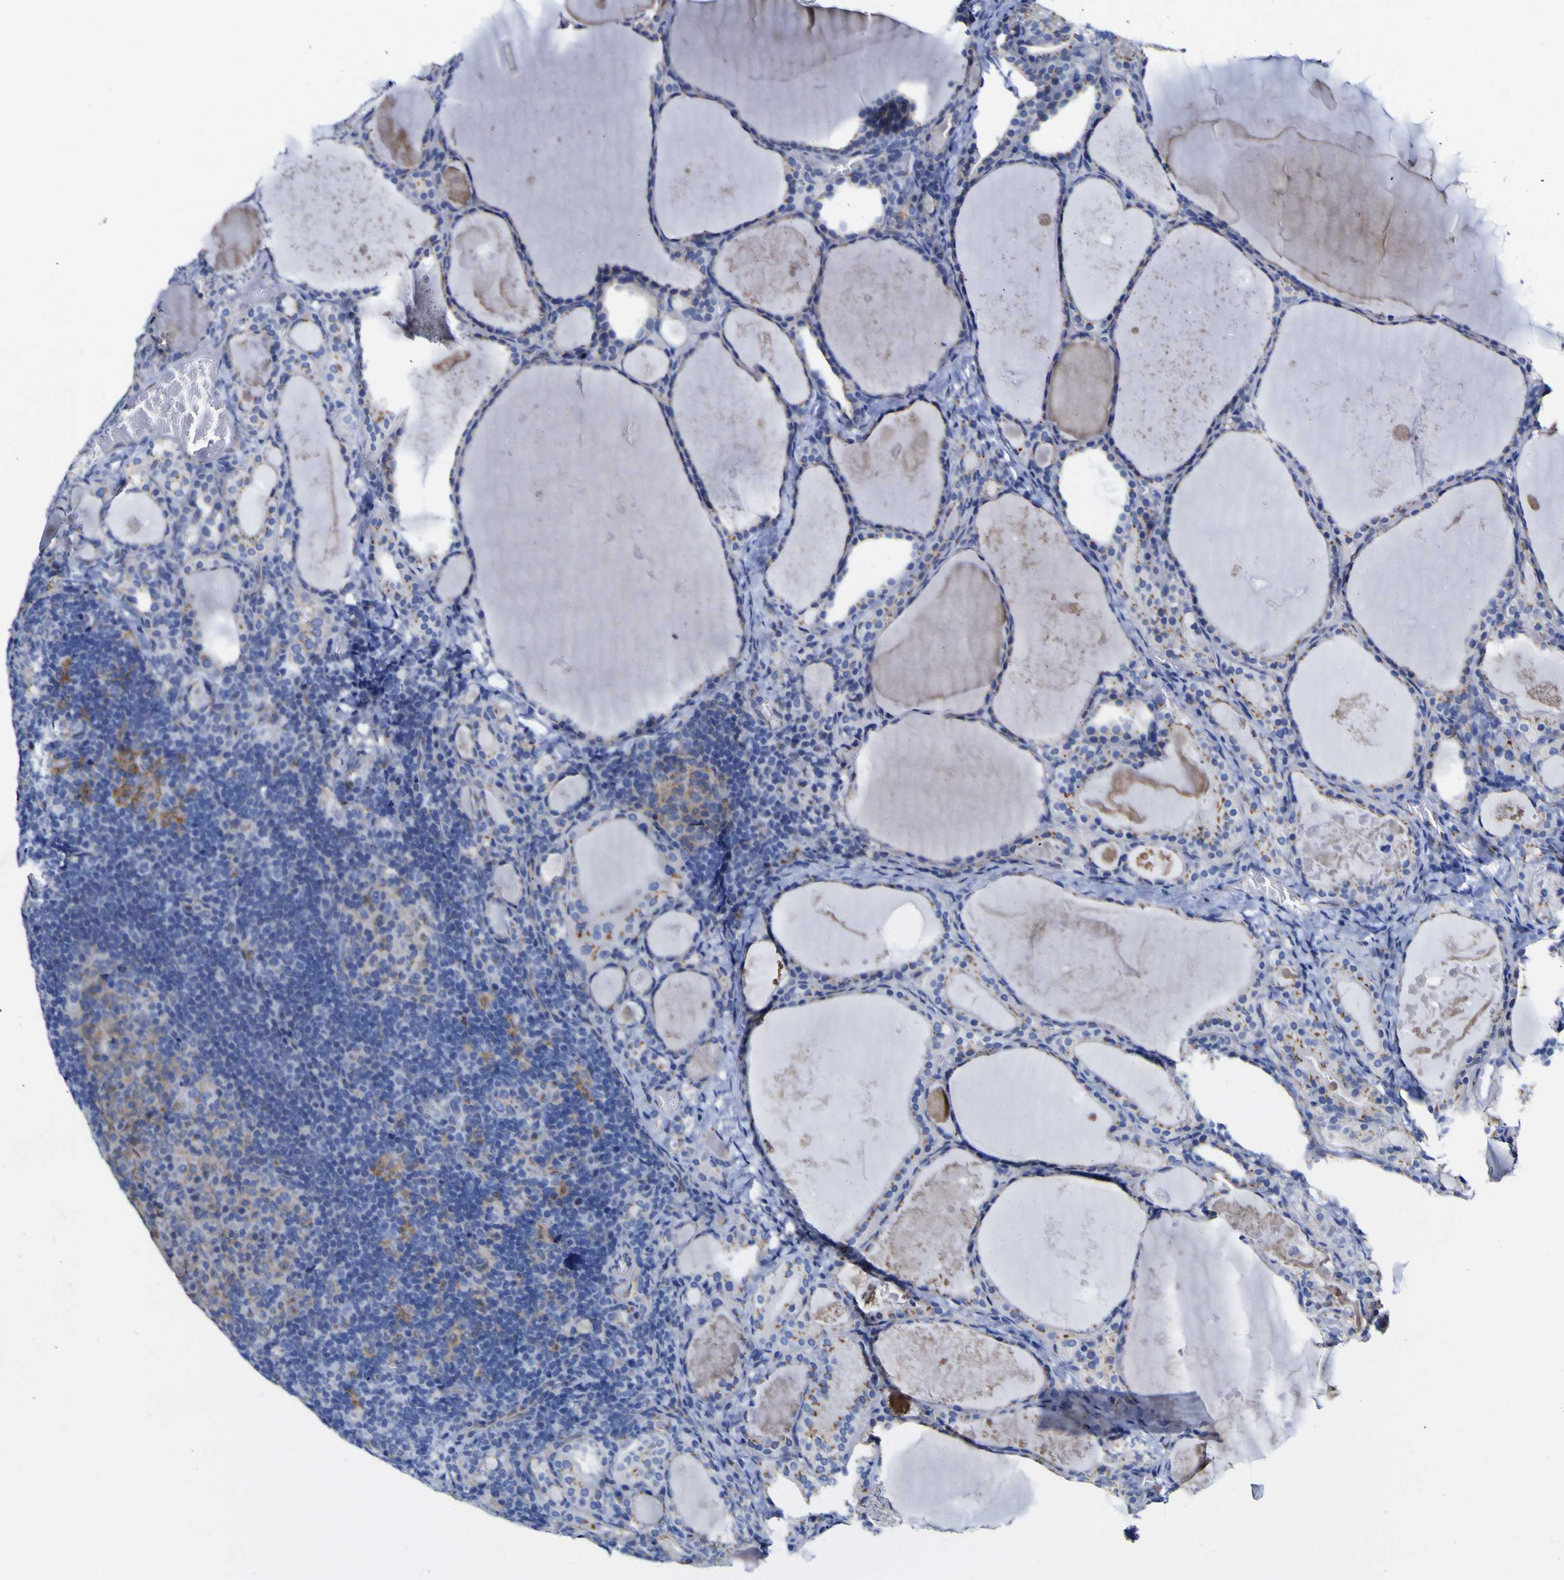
{"staining": {"intensity": "weak", "quantity": "<25%", "location": "cytoplasmic/membranous"}, "tissue": "thyroid cancer", "cell_type": "Tumor cells", "image_type": "cancer", "snomed": [{"axis": "morphology", "description": "Papillary adenocarcinoma, NOS"}, {"axis": "topography", "description": "Thyroid gland"}], "caption": "Thyroid cancer (papillary adenocarcinoma) was stained to show a protein in brown. There is no significant positivity in tumor cells.", "gene": "GOLM1", "patient": {"sex": "female", "age": 42}}